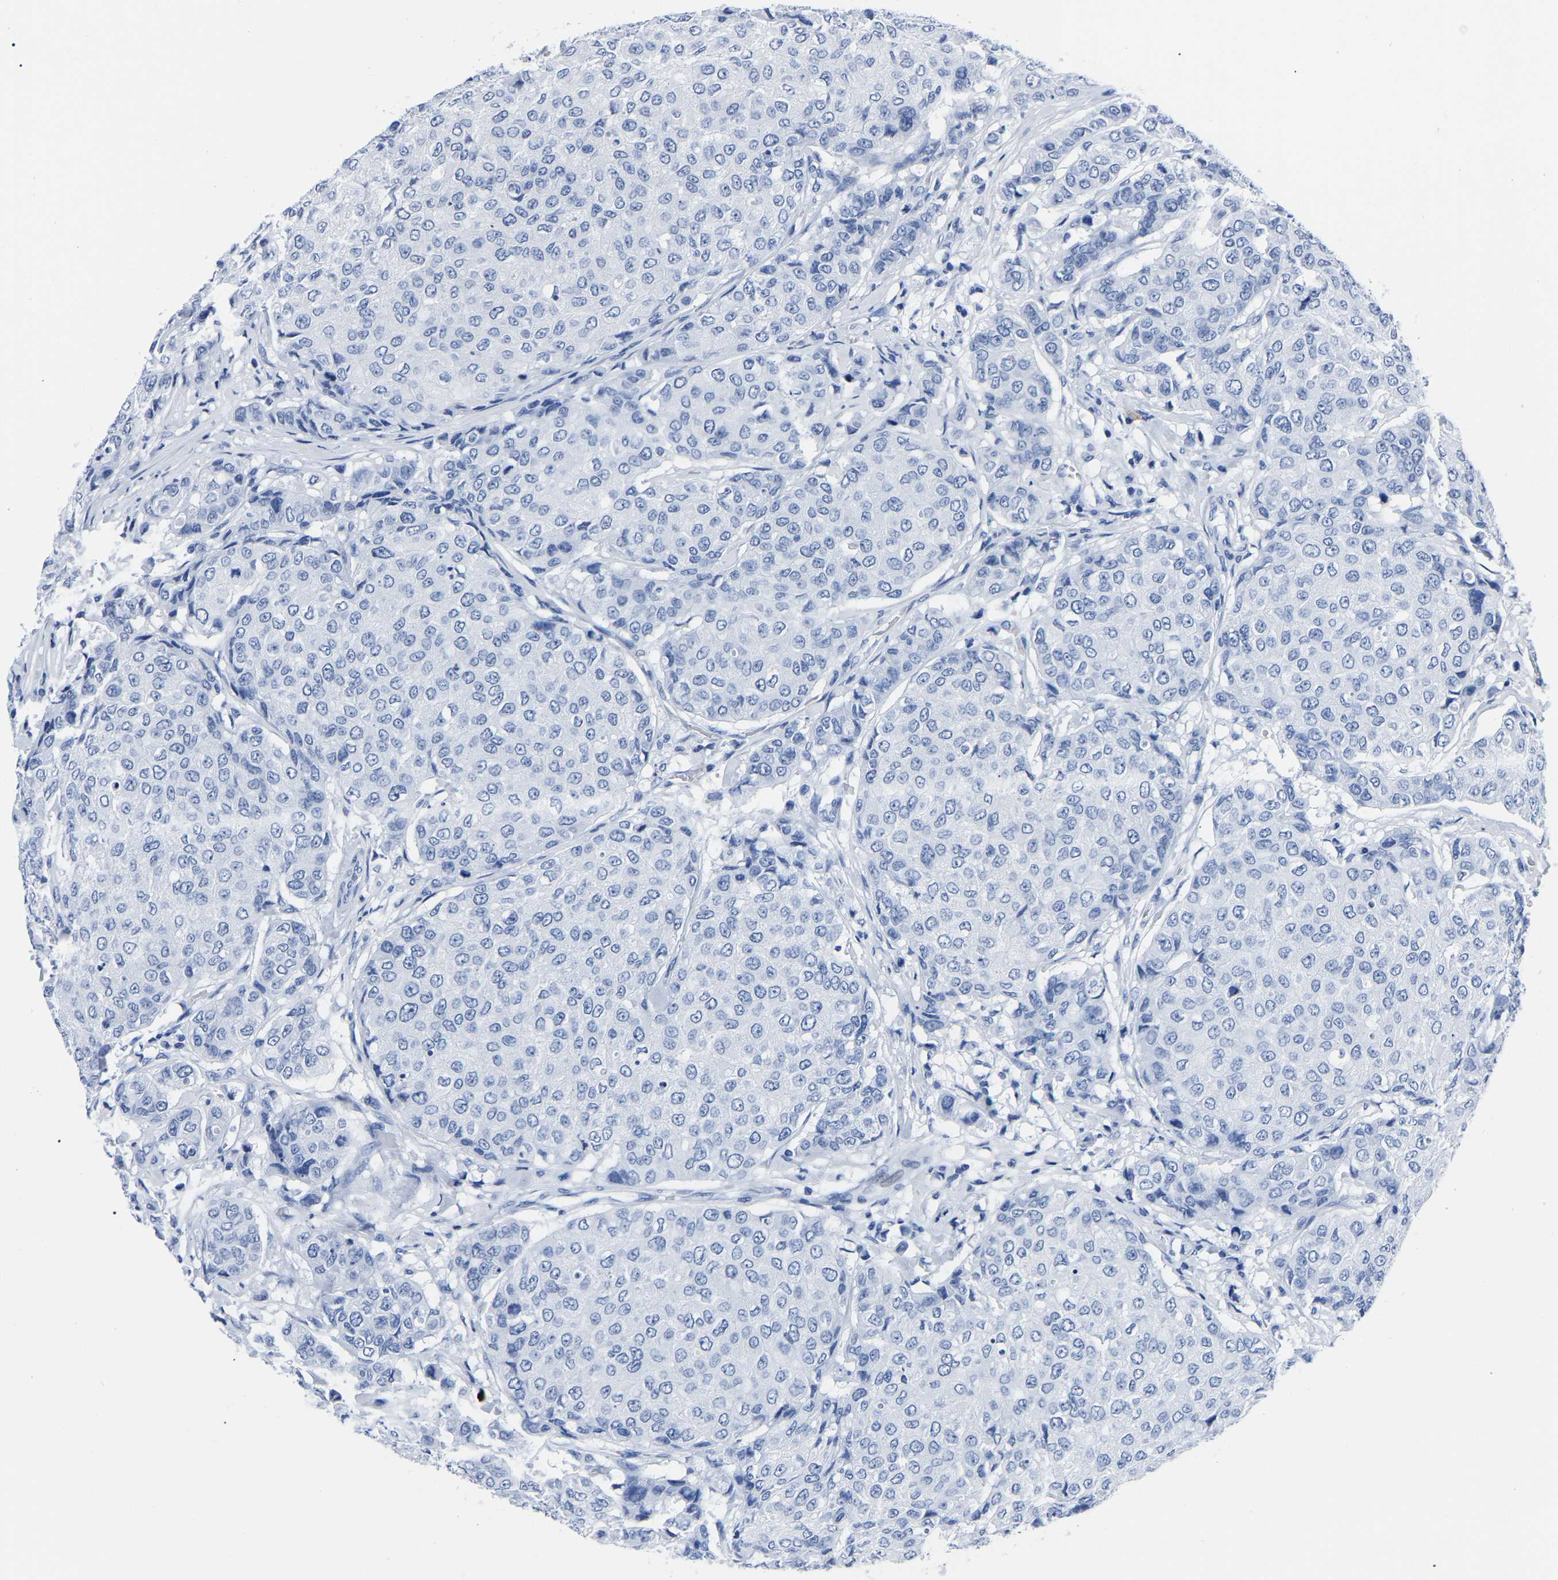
{"staining": {"intensity": "negative", "quantity": "none", "location": "none"}, "tissue": "breast cancer", "cell_type": "Tumor cells", "image_type": "cancer", "snomed": [{"axis": "morphology", "description": "Duct carcinoma"}, {"axis": "topography", "description": "Breast"}], "caption": "Image shows no significant protein positivity in tumor cells of breast invasive ductal carcinoma.", "gene": "IMPG2", "patient": {"sex": "female", "age": 27}}